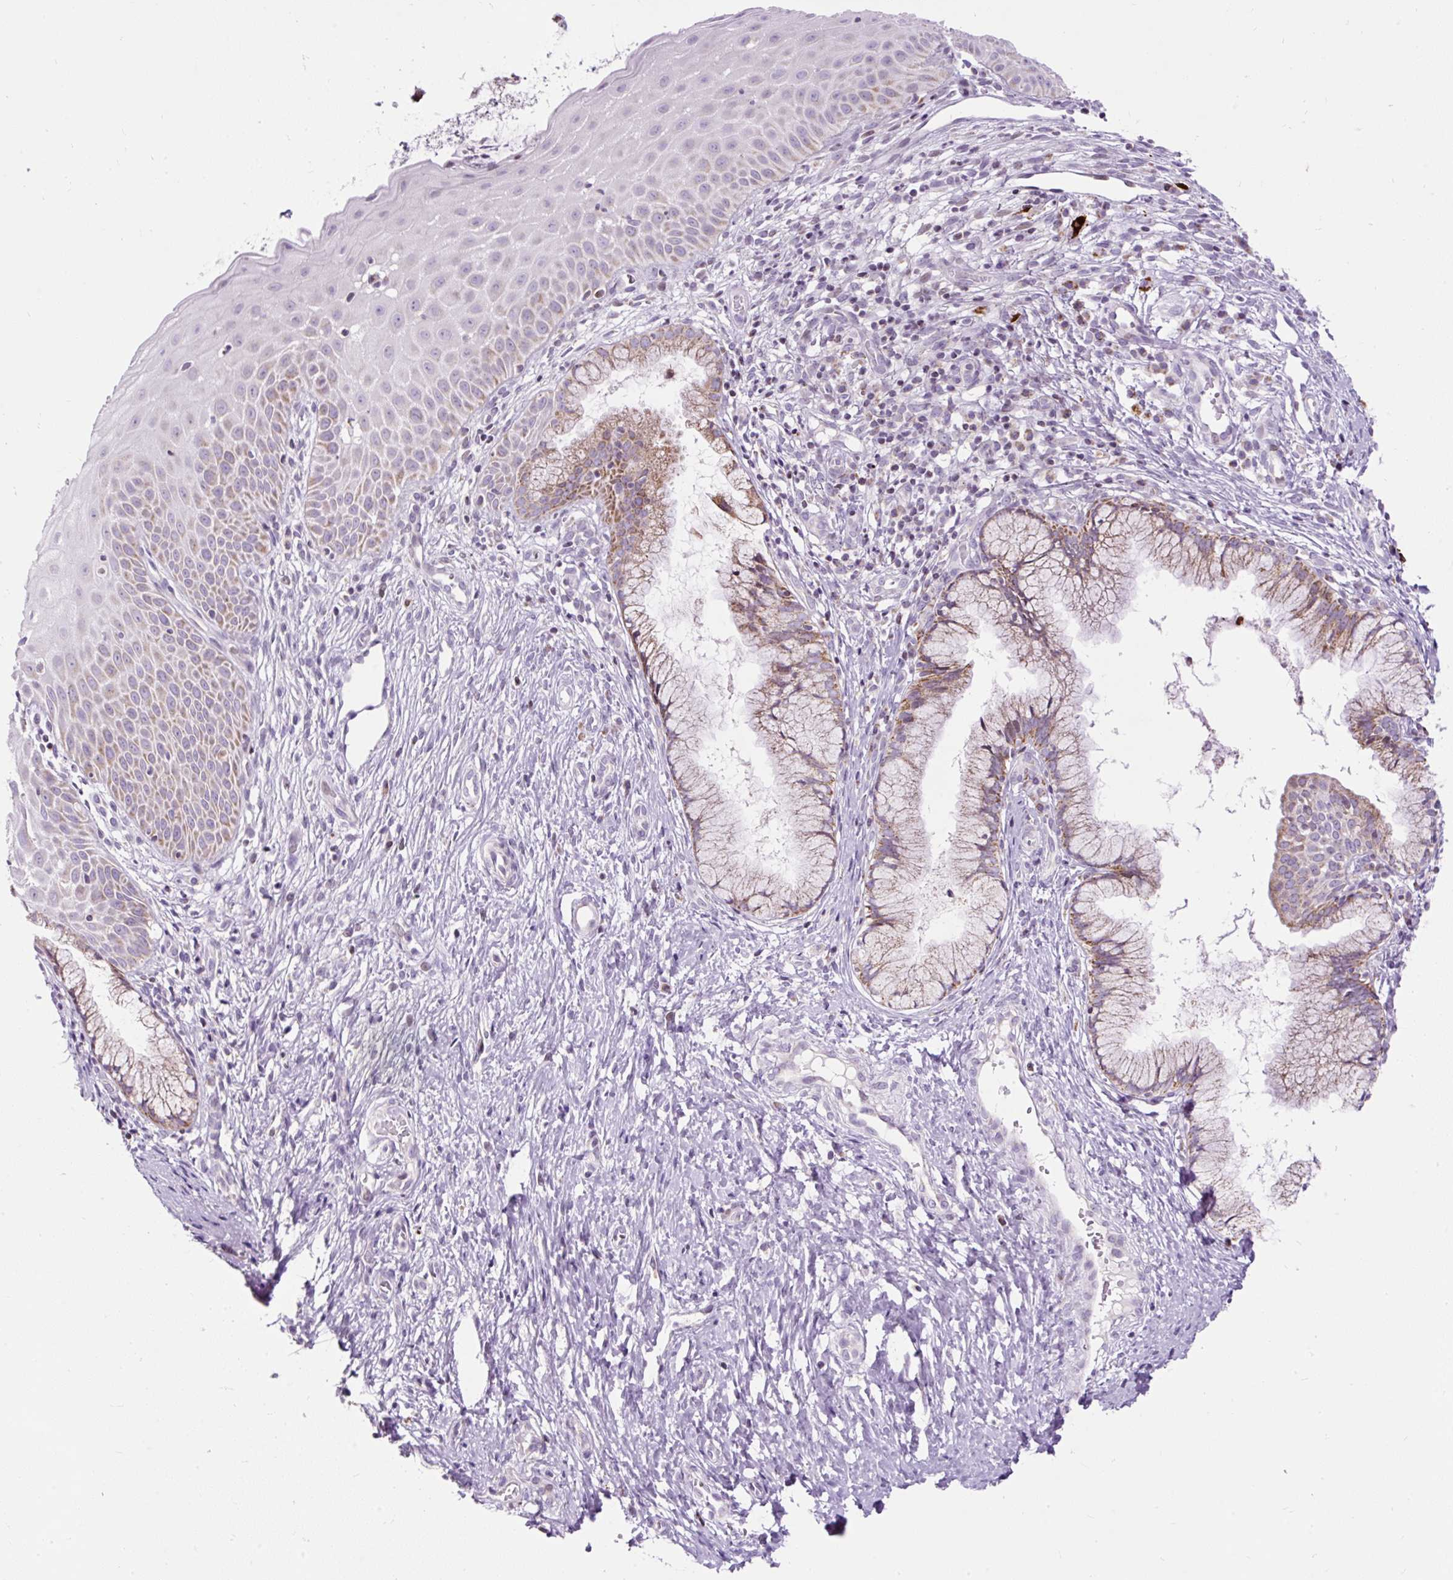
{"staining": {"intensity": "moderate", "quantity": "25%-75%", "location": "cytoplasmic/membranous"}, "tissue": "cervix", "cell_type": "Glandular cells", "image_type": "normal", "snomed": [{"axis": "morphology", "description": "Normal tissue, NOS"}, {"axis": "topography", "description": "Cervix"}], "caption": "Immunohistochemical staining of unremarkable human cervix exhibits 25%-75% levels of moderate cytoplasmic/membranous protein staining in about 25%-75% of glandular cells.", "gene": "FMC1", "patient": {"sex": "female", "age": 36}}